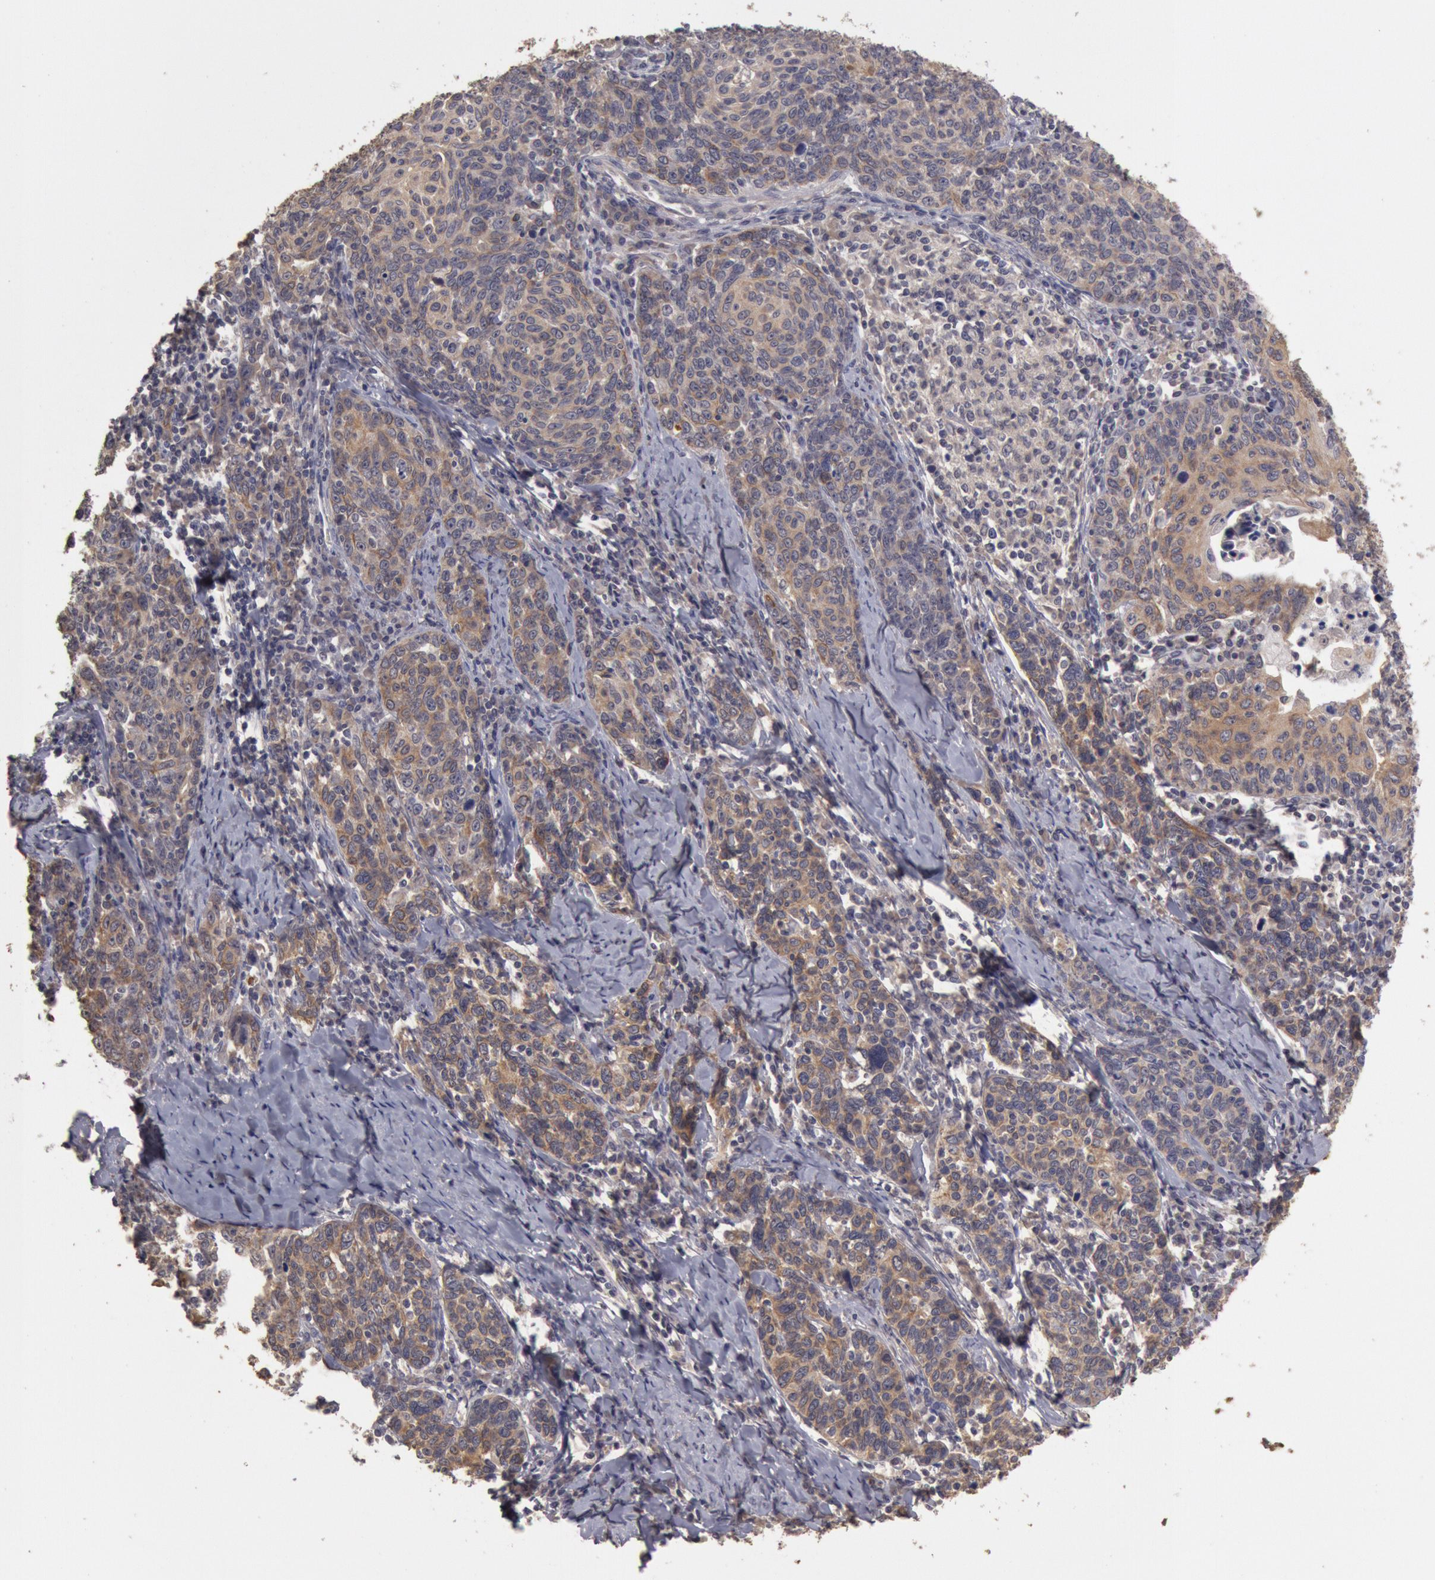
{"staining": {"intensity": "moderate", "quantity": ">75%", "location": "cytoplasmic/membranous"}, "tissue": "cervical cancer", "cell_type": "Tumor cells", "image_type": "cancer", "snomed": [{"axis": "morphology", "description": "Squamous cell carcinoma, NOS"}, {"axis": "topography", "description": "Cervix"}], "caption": "Human cervical cancer stained with a protein marker displays moderate staining in tumor cells.", "gene": "ZFP36L1", "patient": {"sex": "female", "age": 41}}